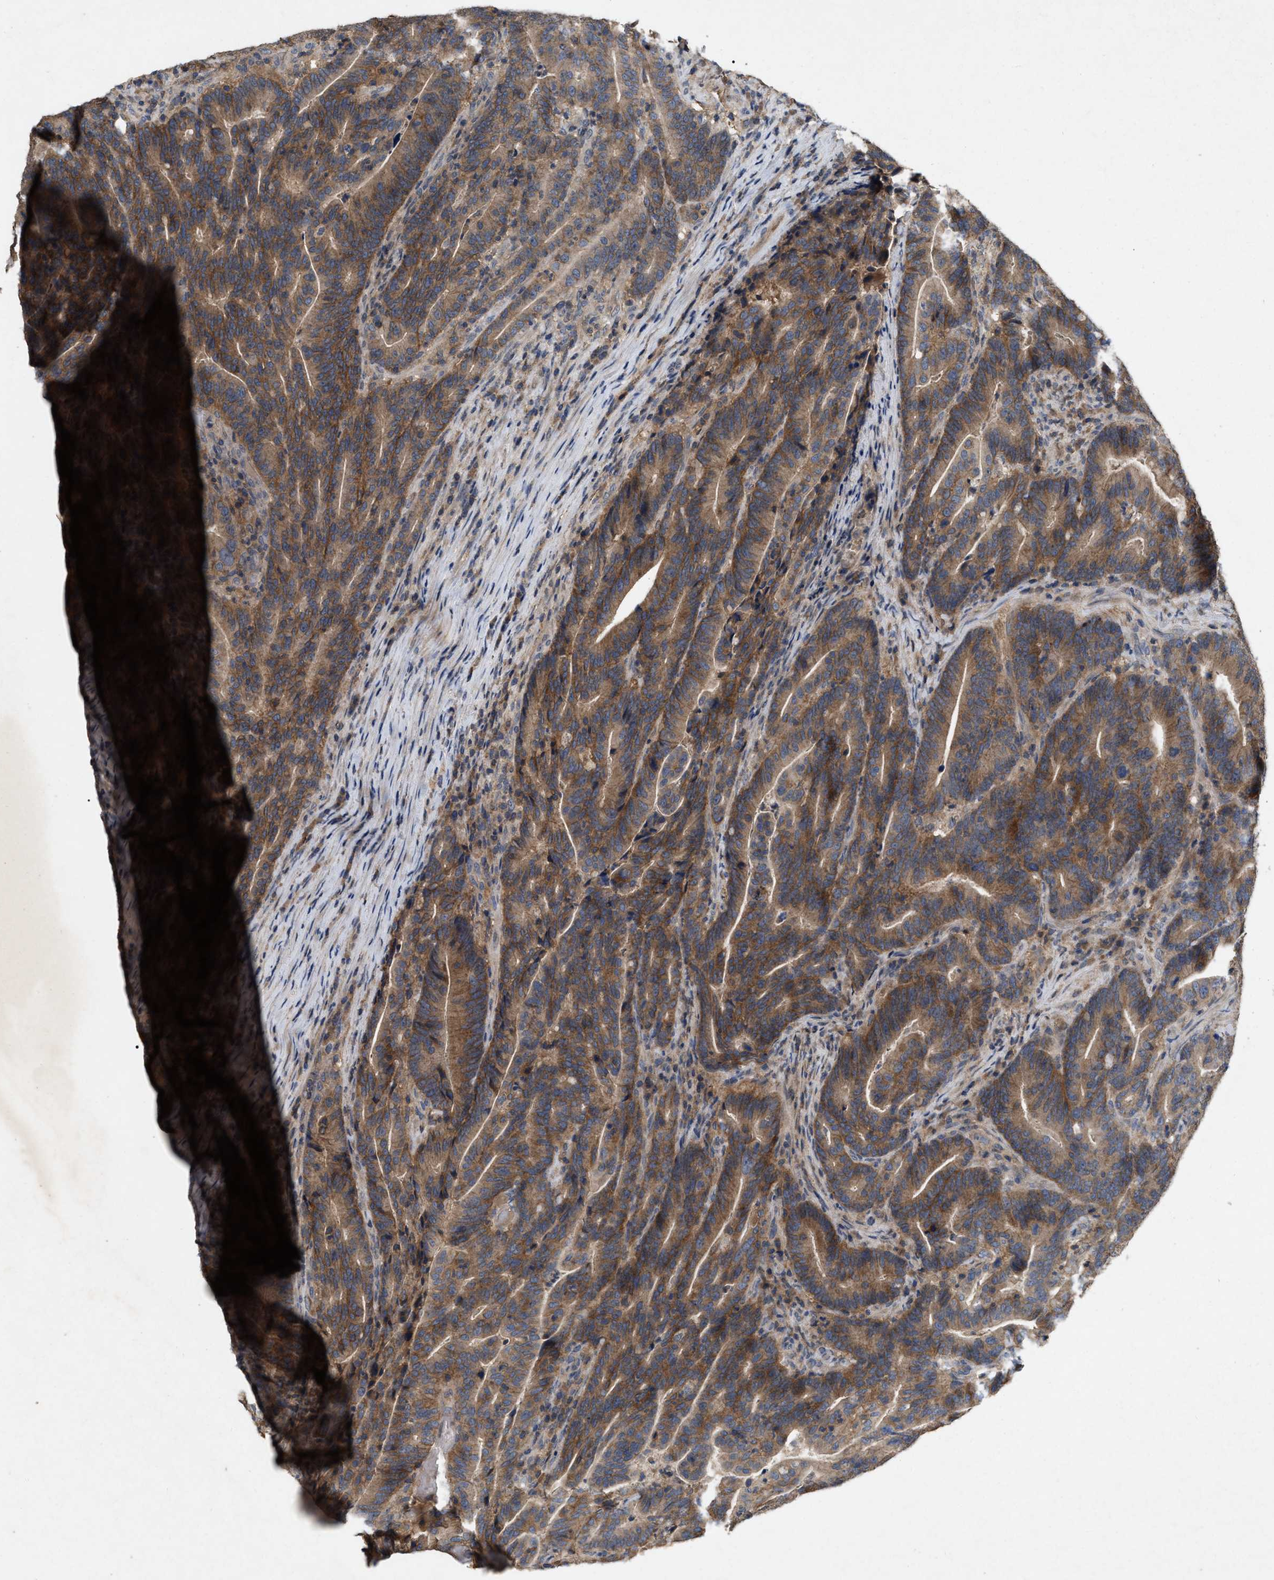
{"staining": {"intensity": "moderate", "quantity": ">75%", "location": "cytoplasmic/membranous"}, "tissue": "colorectal cancer", "cell_type": "Tumor cells", "image_type": "cancer", "snomed": [{"axis": "morphology", "description": "Adenocarcinoma, NOS"}, {"axis": "topography", "description": "Colon"}], "caption": "Immunohistochemical staining of human adenocarcinoma (colorectal) exhibits medium levels of moderate cytoplasmic/membranous staining in approximately >75% of tumor cells.", "gene": "LPAR2", "patient": {"sex": "female", "age": 66}}